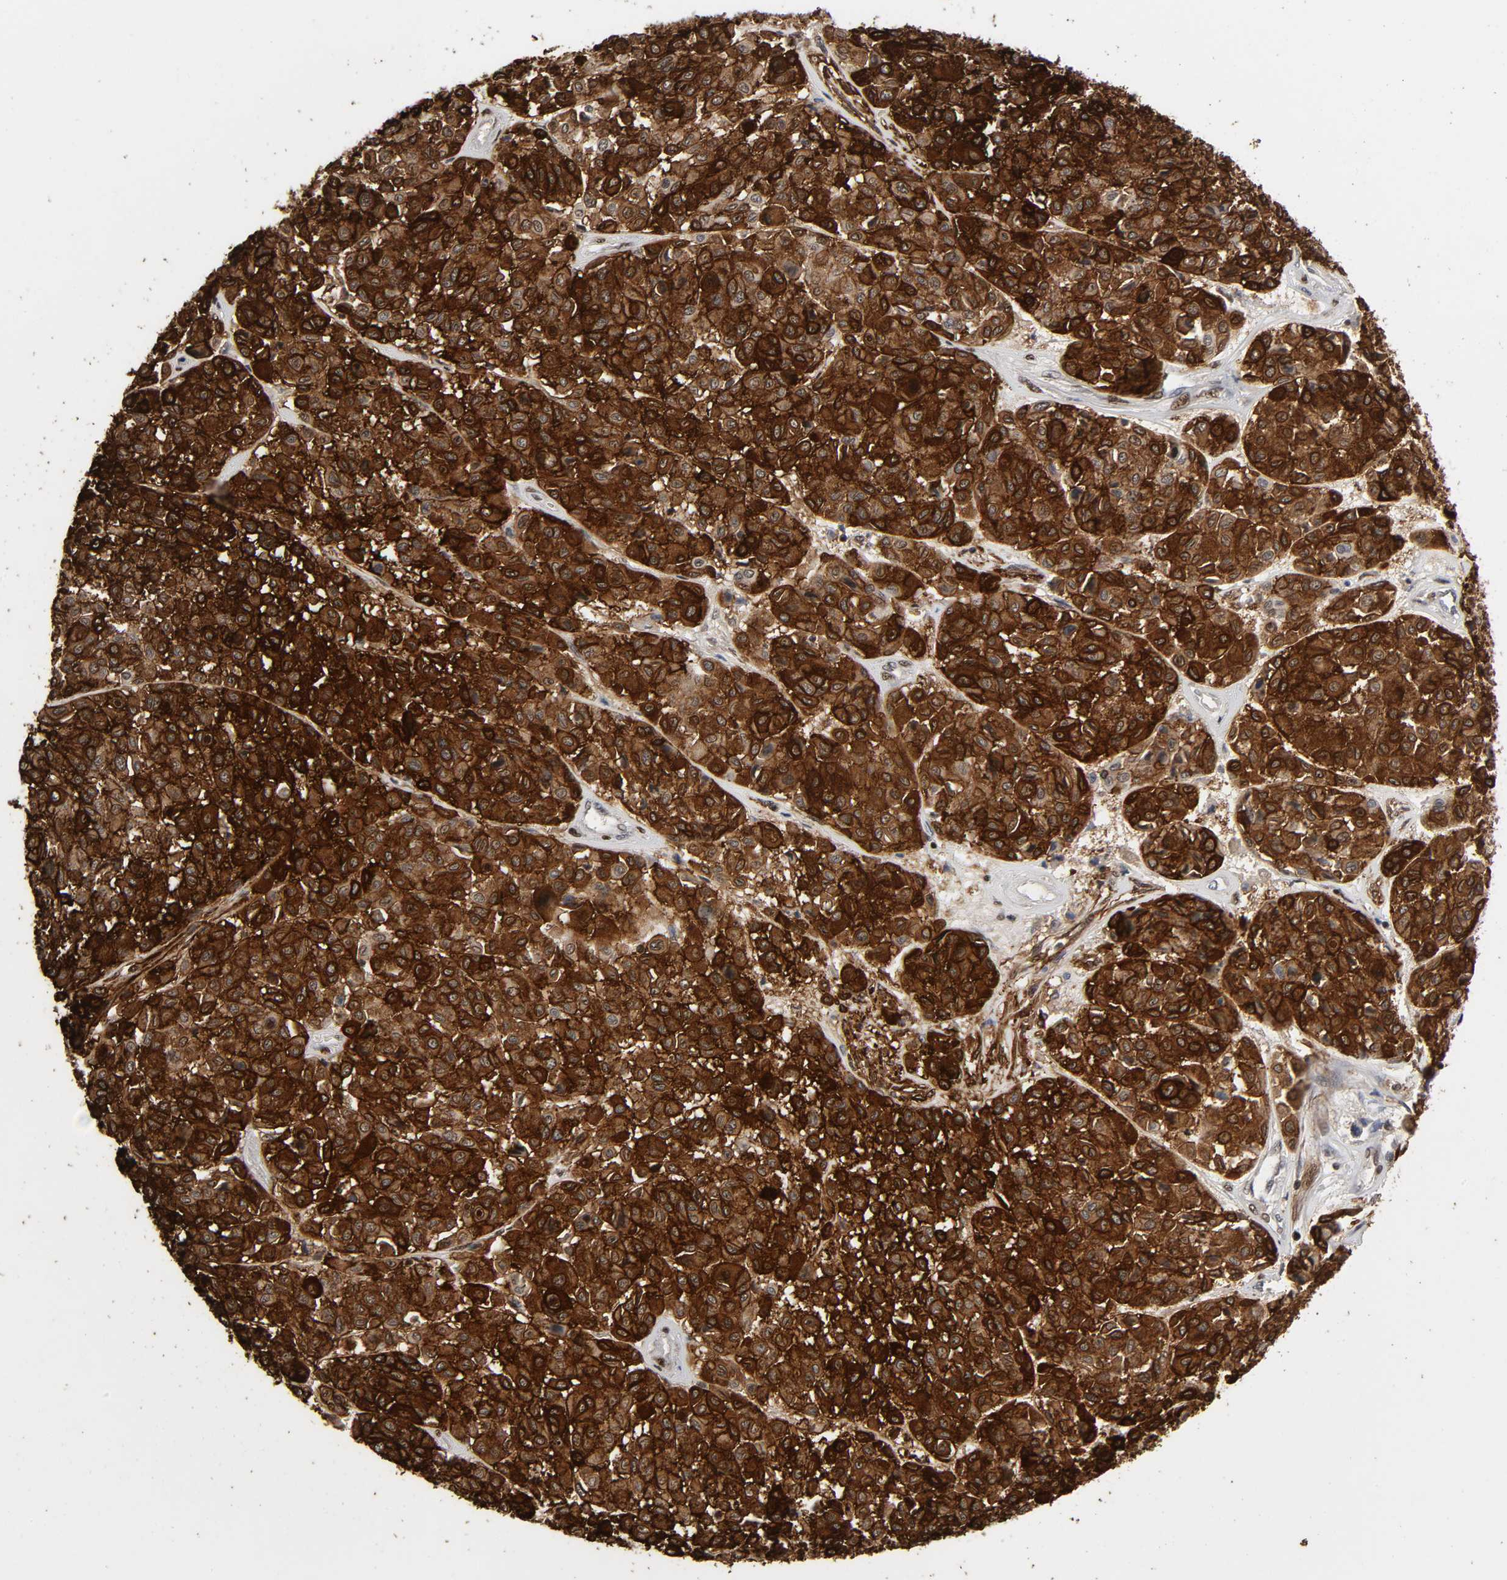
{"staining": {"intensity": "strong", "quantity": ">75%", "location": "cytoplasmic/membranous,nuclear"}, "tissue": "melanoma", "cell_type": "Tumor cells", "image_type": "cancer", "snomed": [{"axis": "morphology", "description": "Malignant melanoma, Metastatic site"}, {"axis": "topography", "description": "Soft tissue"}], "caption": "Immunohistochemistry micrograph of malignant melanoma (metastatic site) stained for a protein (brown), which exhibits high levels of strong cytoplasmic/membranous and nuclear staining in about >75% of tumor cells.", "gene": "AHNAK2", "patient": {"sex": "male", "age": 41}}